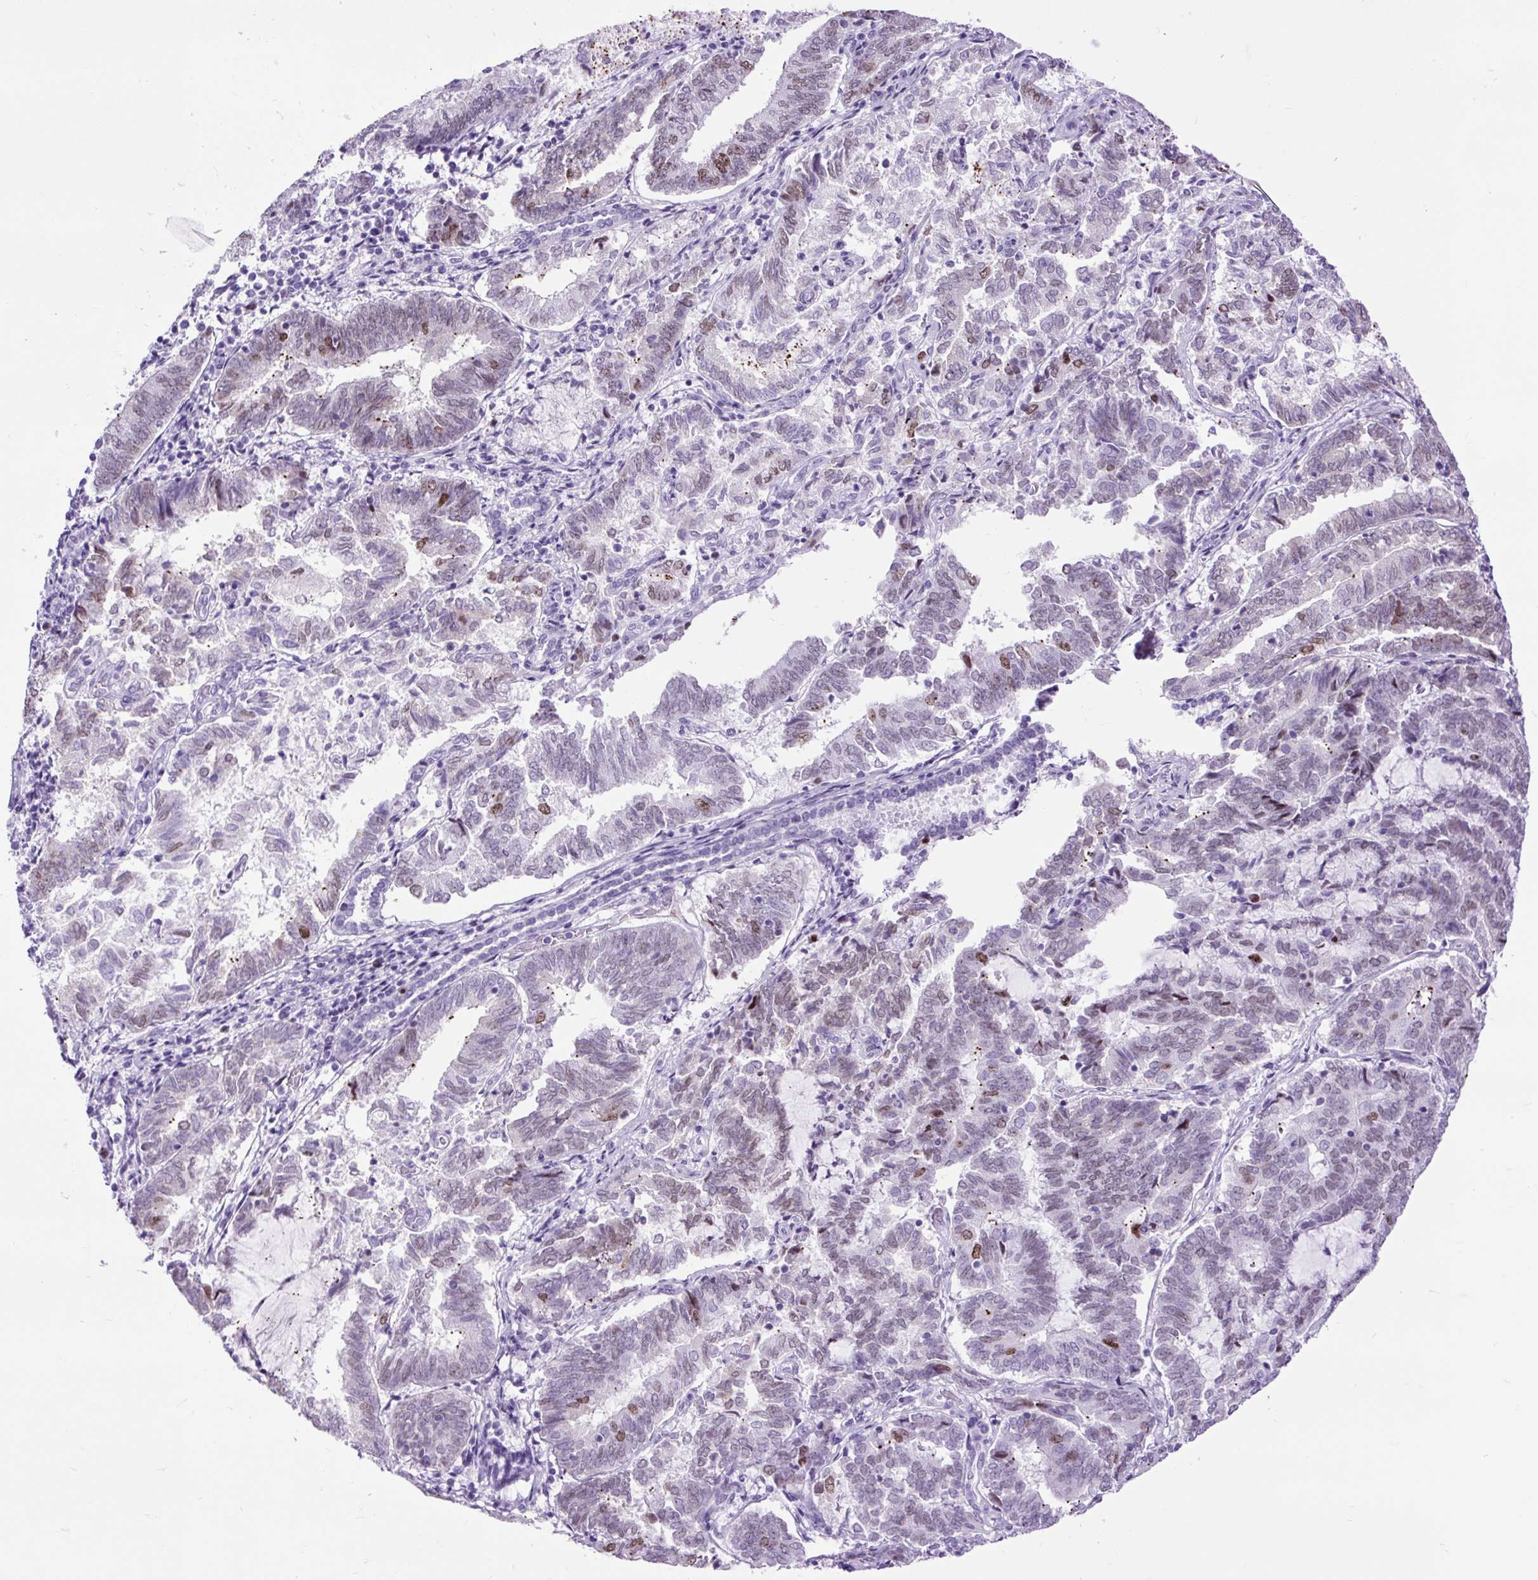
{"staining": {"intensity": "moderate", "quantity": "<25%", "location": "nuclear"}, "tissue": "endometrial cancer", "cell_type": "Tumor cells", "image_type": "cancer", "snomed": [{"axis": "morphology", "description": "Adenocarcinoma, NOS"}, {"axis": "topography", "description": "Endometrium"}], "caption": "Protein expression analysis of human endometrial cancer (adenocarcinoma) reveals moderate nuclear staining in approximately <25% of tumor cells.", "gene": "RACGAP1", "patient": {"sex": "female", "age": 80}}